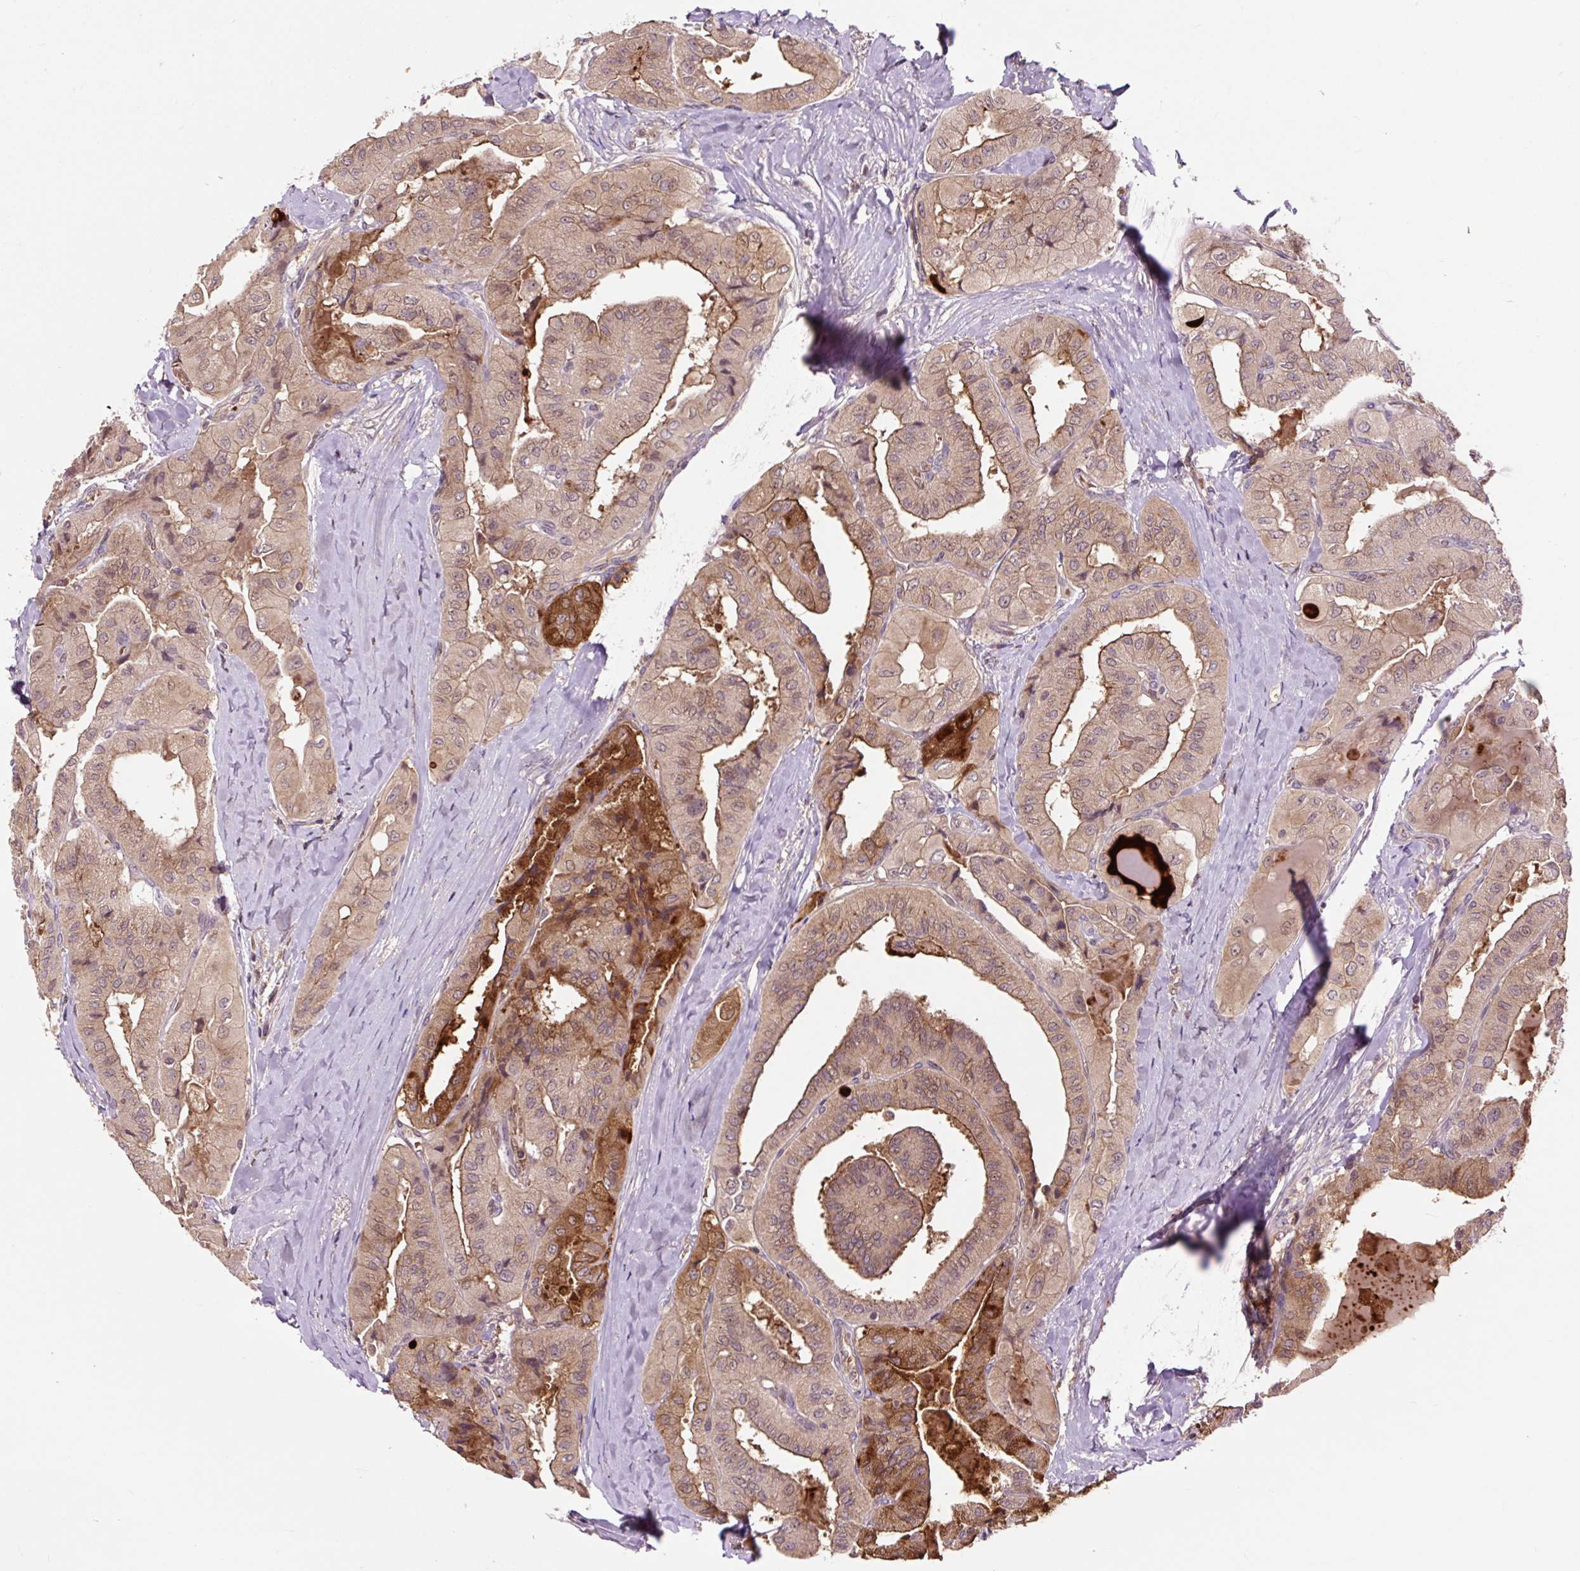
{"staining": {"intensity": "moderate", "quantity": "25%-75%", "location": "cytoplasmic/membranous"}, "tissue": "thyroid cancer", "cell_type": "Tumor cells", "image_type": "cancer", "snomed": [{"axis": "morphology", "description": "Normal tissue, NOS"}, {"axis": "morphology", "description": "Papillary adenocarcinoma, NOS"}, {"axis": "topography", "description": "Thyroid gland"}], "caption": "Moderate cytoplasmic/membranous protein expression is present in about 25%-75% of tumor cells in papillary adenocarcinoma (thyroid). (DAB IHC, brown staining for protein, blue staining for nuclei).", "gene": "MMS19", "patient": {"sex": "female", "age": 59}}